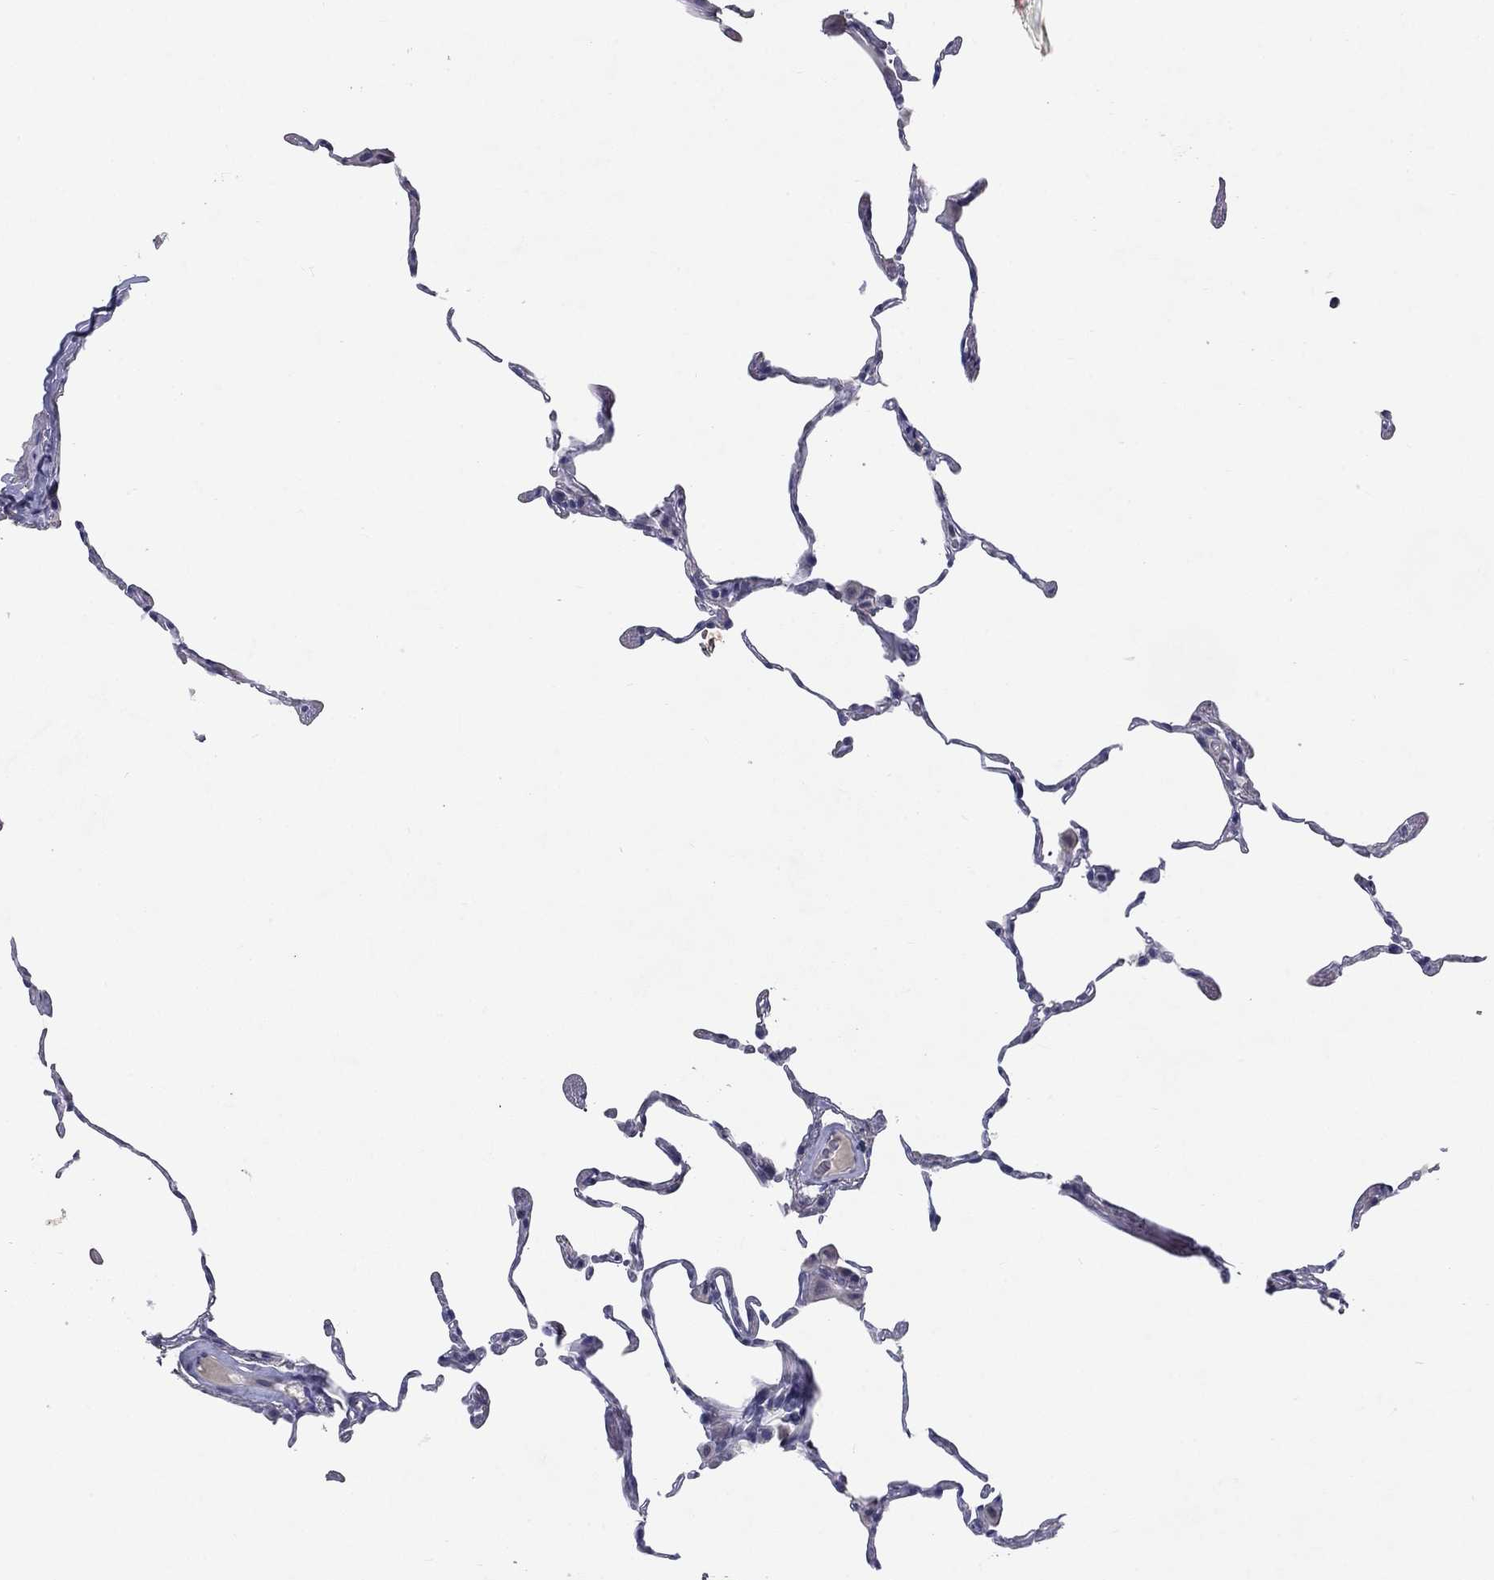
{"staining": {"intensity": "negative", "quantity": "none", "location": "none"}, "tissue": "lung", "cell_type": "Alveolar cells", "image_type": "normal", "snomed": [{"axis": "morphology", "description": "Normal tissue, NOS"}, {"axis": "topography", "description": "Lung"}], "caption": "The micrograph demonstrates no significant positivity in alveolar cells of lung. The staining is performed using DAB (3,3'-diaminobenzidine) brown chromogen with nuclei counter-stained in using hematoxylin.", "gene": "CACNA1A", "patient": {"sex": "female", "age": 57}}